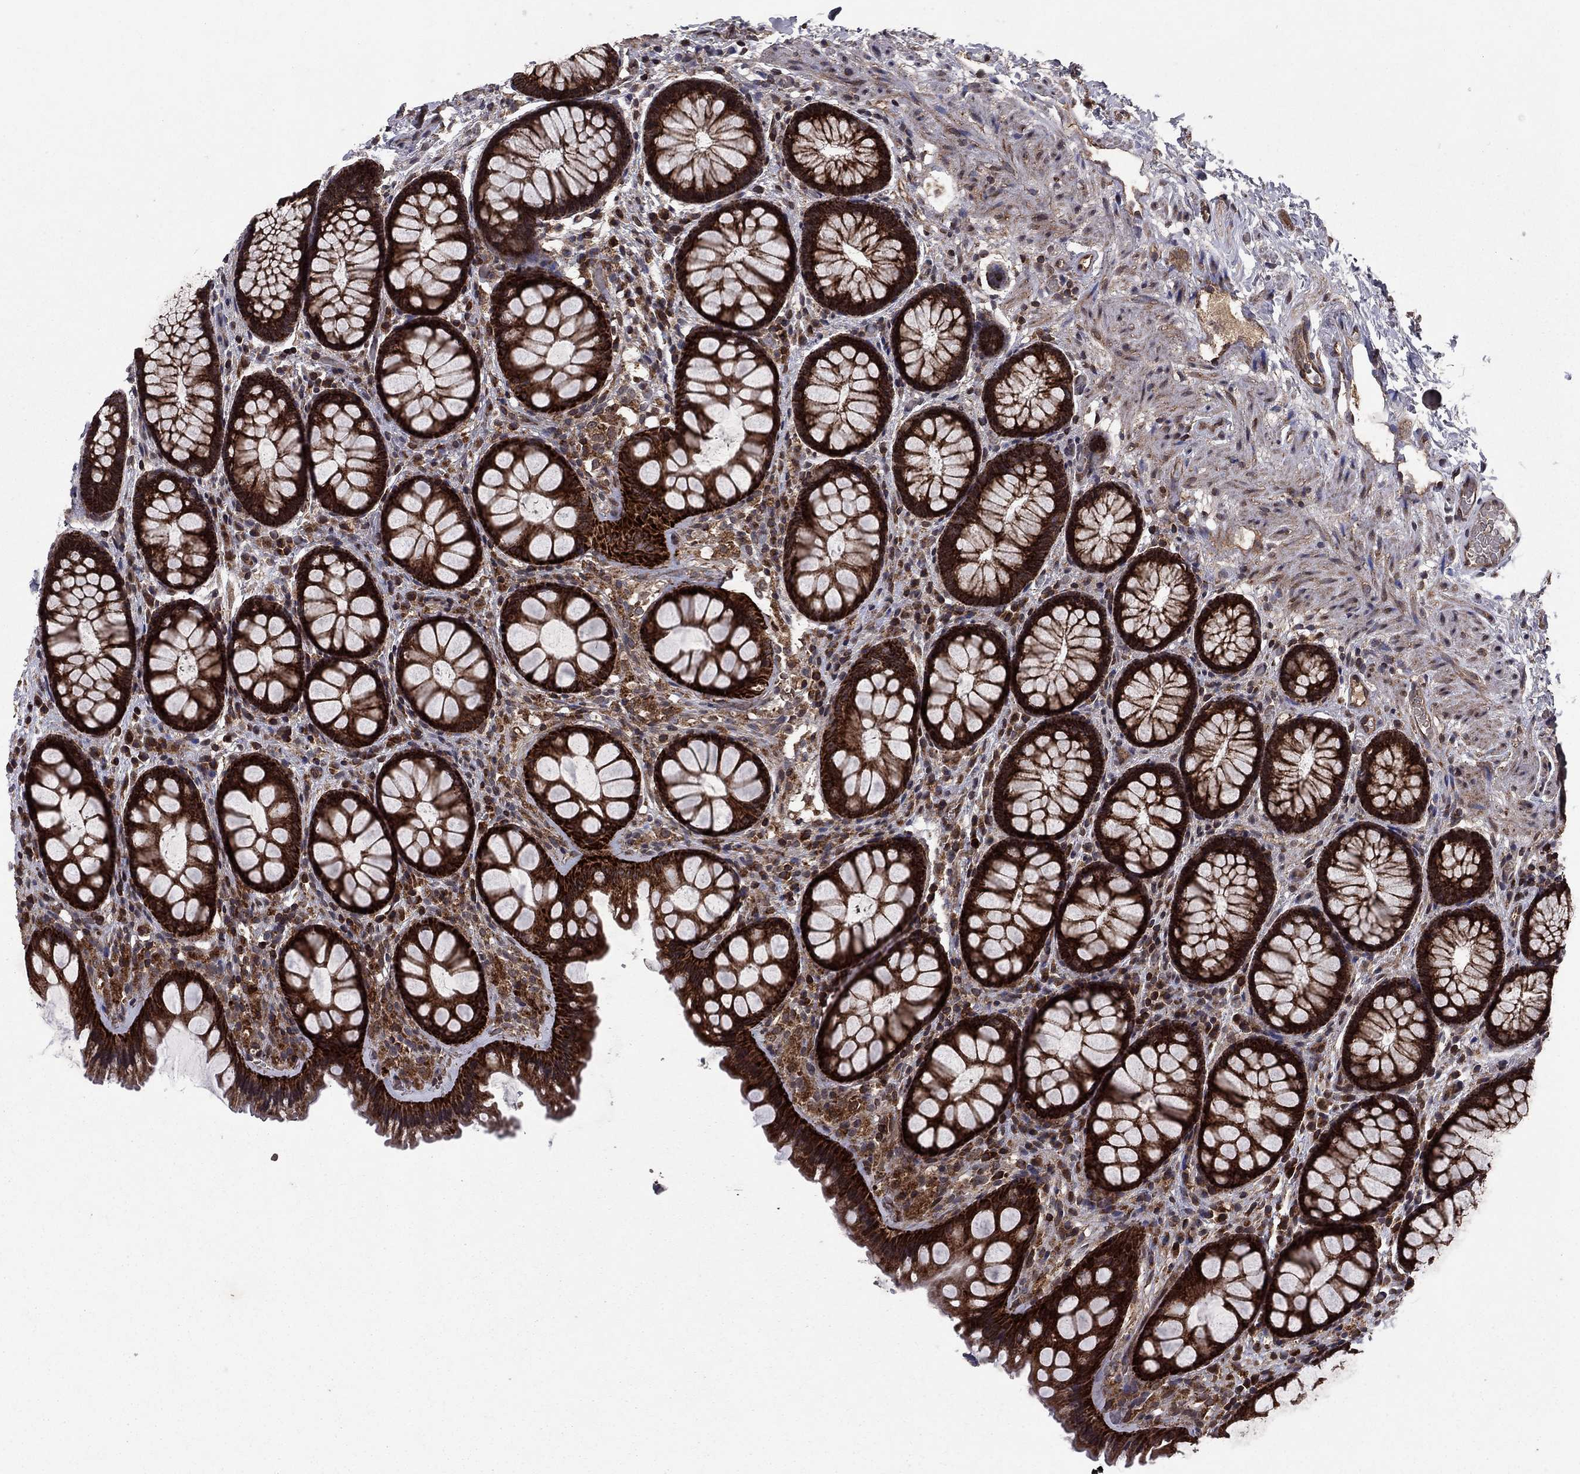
{"staining": {"intensity": "strong", "quantity": ">75%", "location": "cytoplasmic/membranous"}, "tissue": "rectum", "cell_type": "Glandular cells", "image_type": "normal", "snomed": [{"axis": "morphology", "description": "Normal tissue, NOS"}, {"axis": "topography", "description": "Rectum"}], "caption": "The immunohistochemical stain labels strong cytoplasmic/membranous staining in glandular cells of benign rectum.", "gene": "DHRS1", "patient": {"sex": "female", "age": 62}}